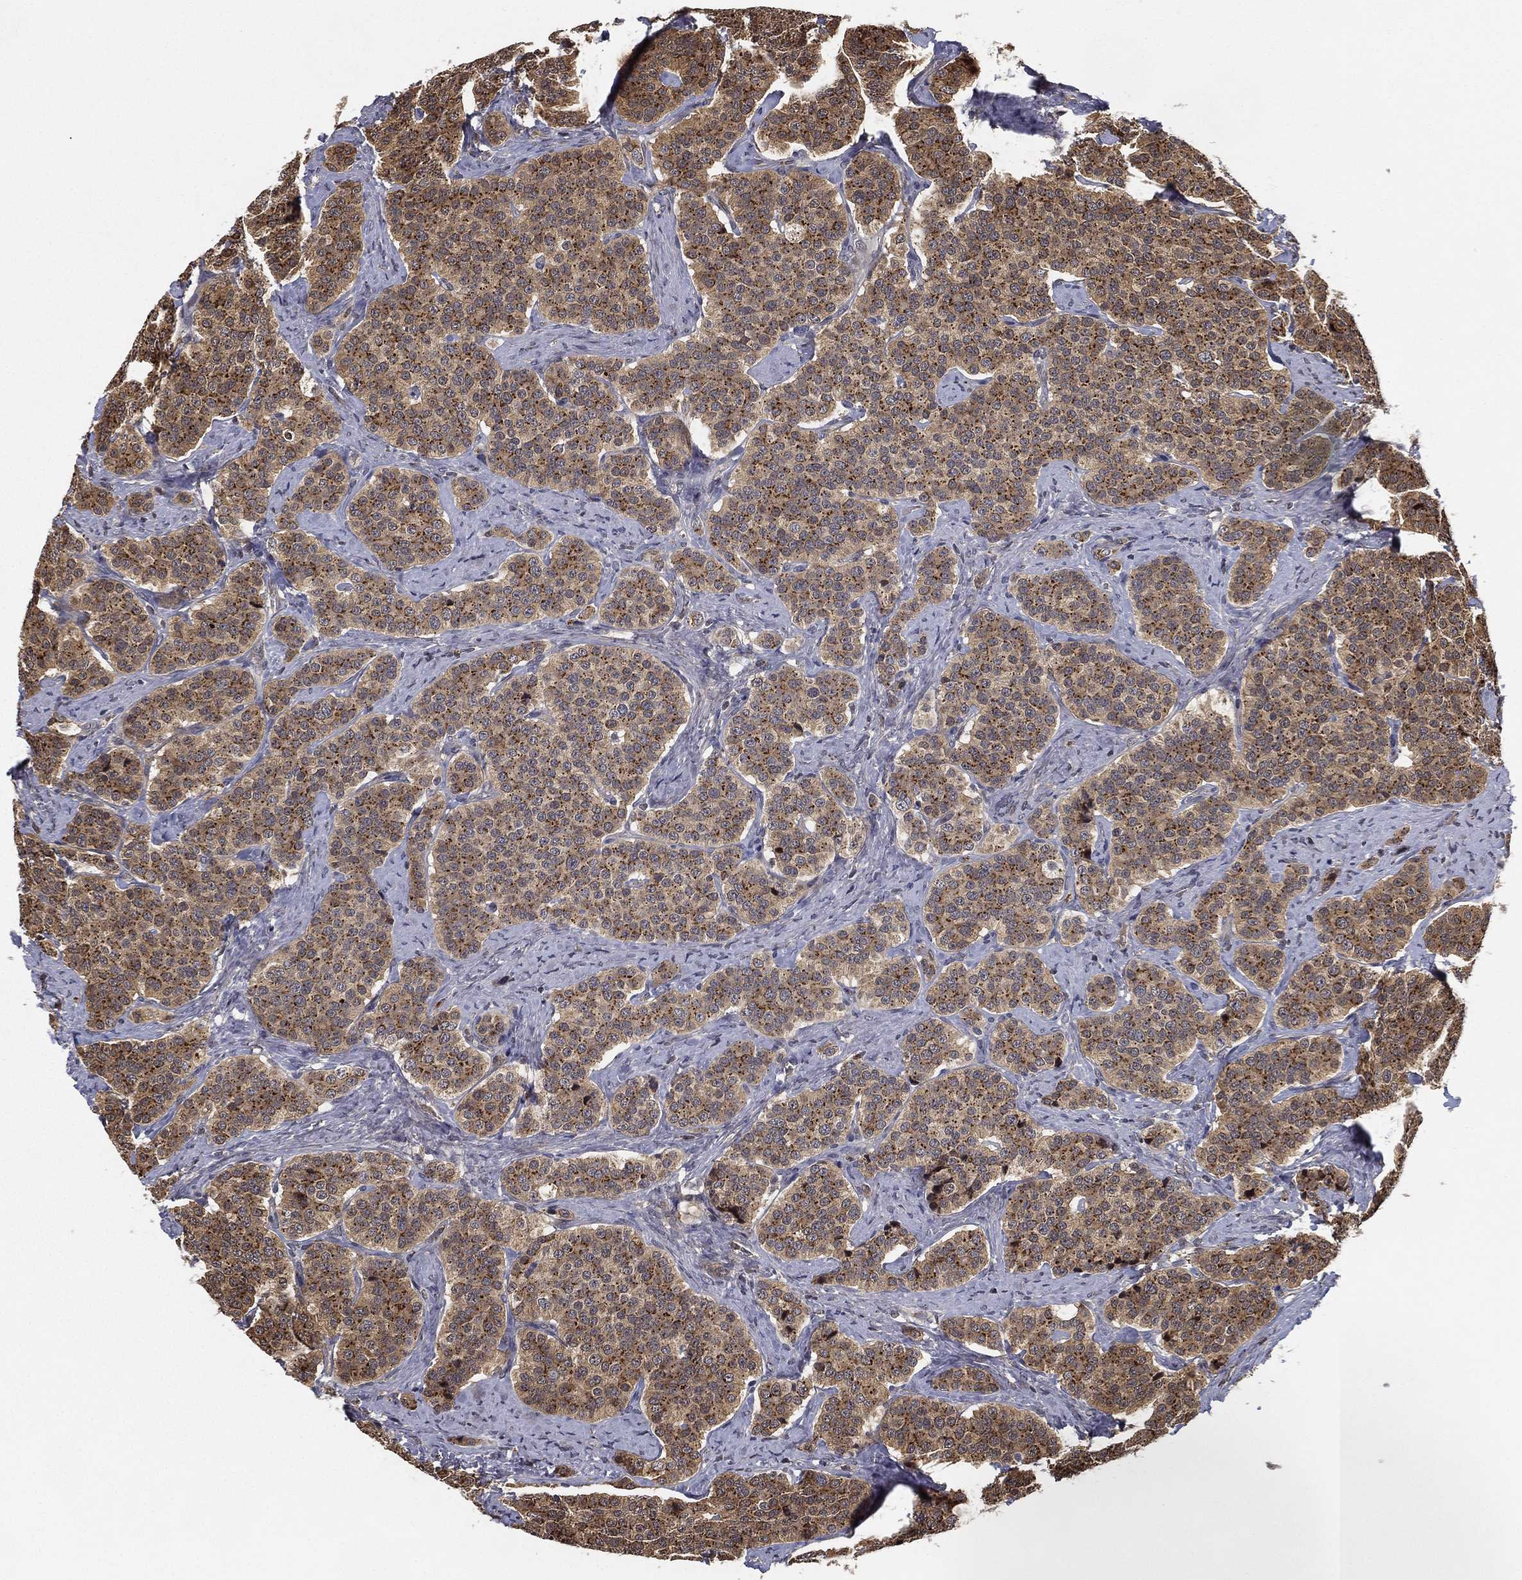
{"staining": {"intensity": "moderate", "quantity": ">75%", "location": "cytoplasmic/membranous"}, "tissue": "carcinoid", "cell_type": "Tumor cells", "image_type": "cancer", "snomed": [{"axis": "morphology", "description": "Carcinoid, malignant, NOS"}, {"axis": "topography", "description": "Small intestine"}], "caption": "A medium amount of moderate cytoplasmic/membranous expression is identified in approximately >75% of tumor cells in carcinoid (malignant) tissue. Immunohistochemistry (ihc) stains the protein in brown and the nuclei are stained blue.", "gene": "CFAP251", "patient": {"sex": "female", "age": 58}}